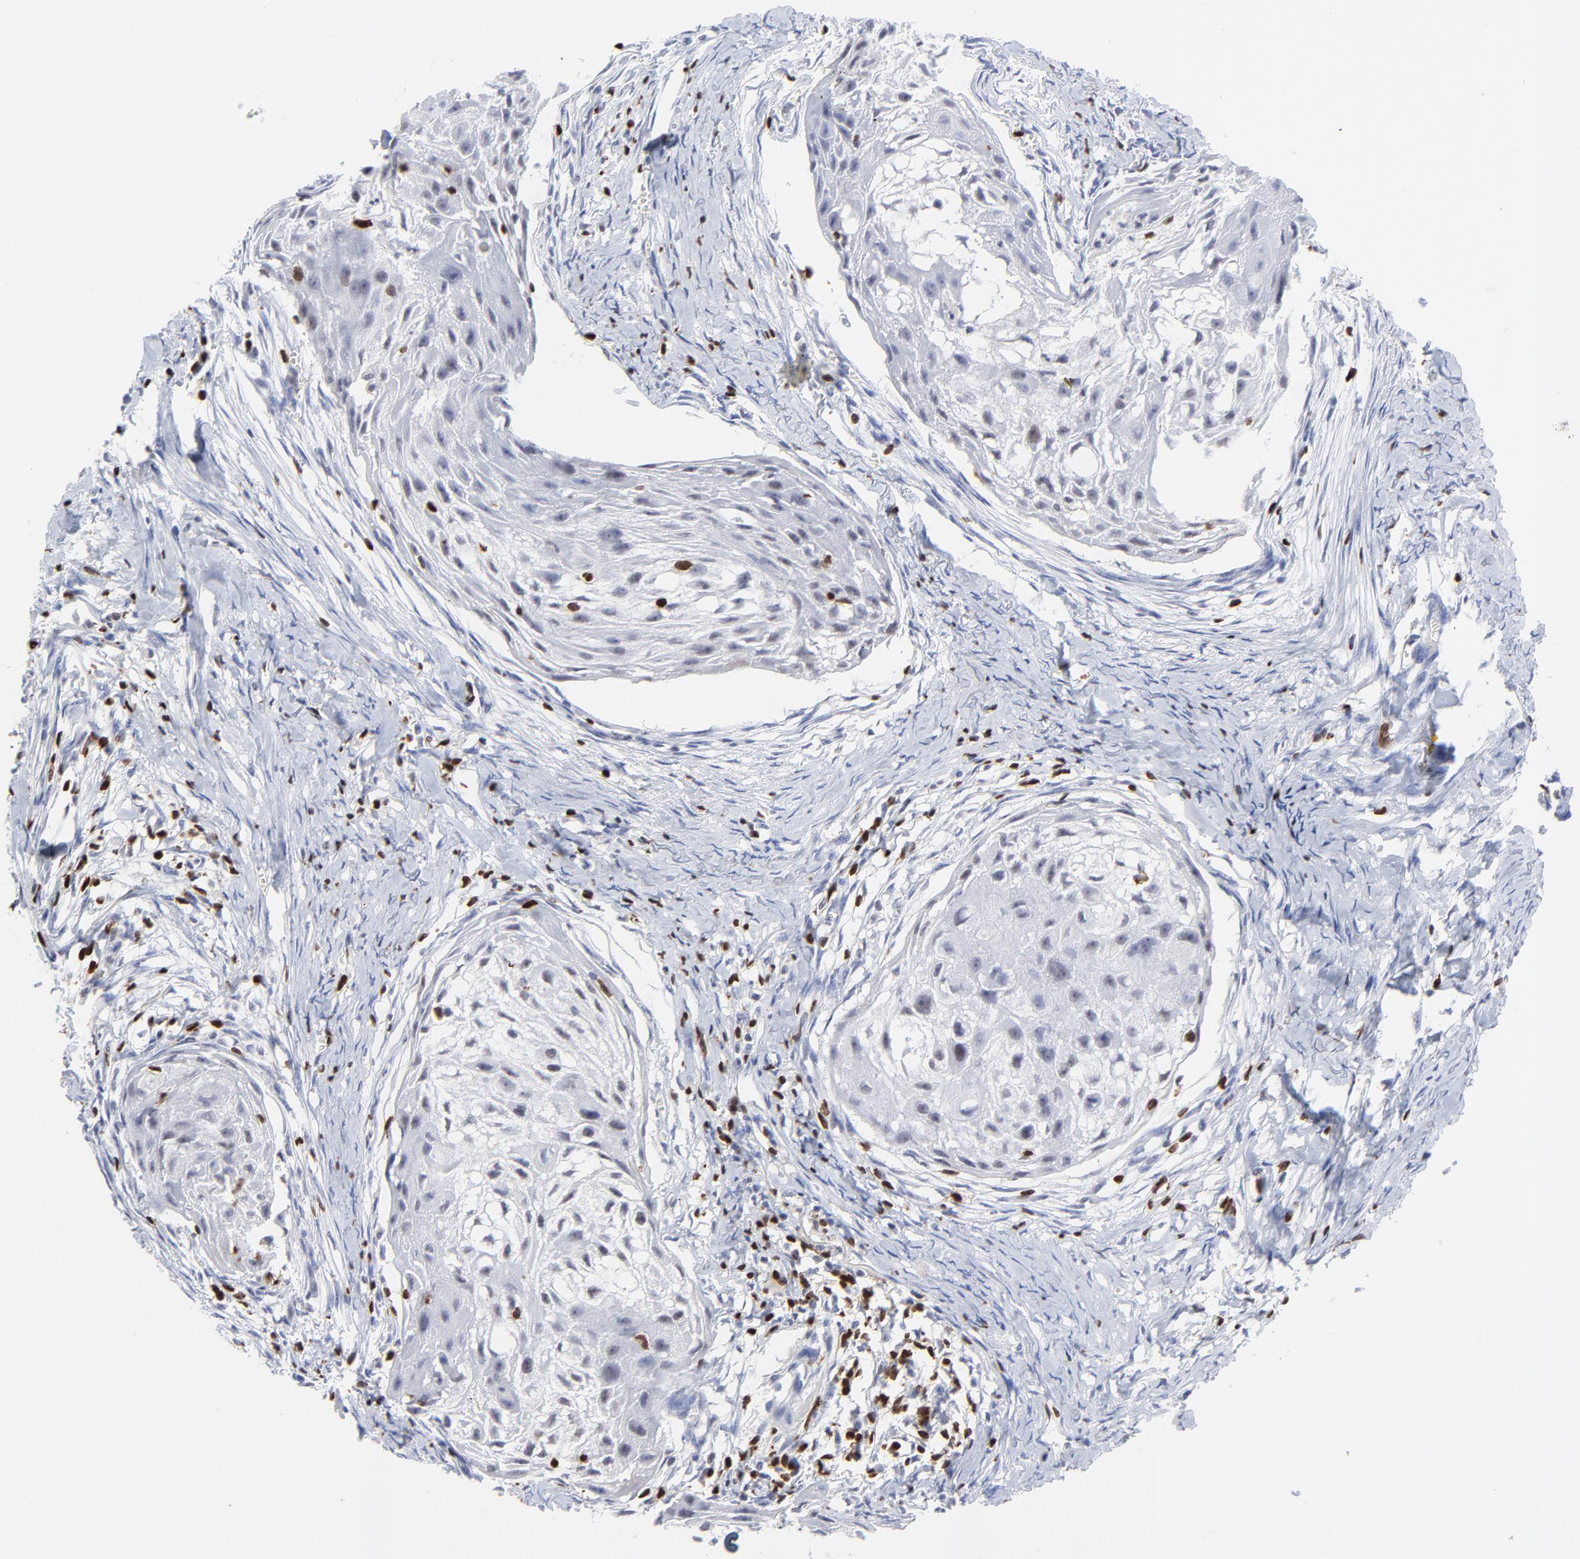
{"staining": {"intensity": "negative", "quantity": "none", "location": "none"}, "tissue": "head and neck cancer", "cell_type": "Tumor cells", "image_type": "cancer", "snomed": [{"axis": "morphology", "description": "Squamous cell carcinoma, NOS"}, {"axis": "topography", "description": "Head-Neck"}], "caption": "Human head and neck cancer (squamous cell carcinoma) stained for a protein using IHC displays no expression in tumor cells.", "gene": "ZAP70", "patient": {"sex": "male", "age": 64}}